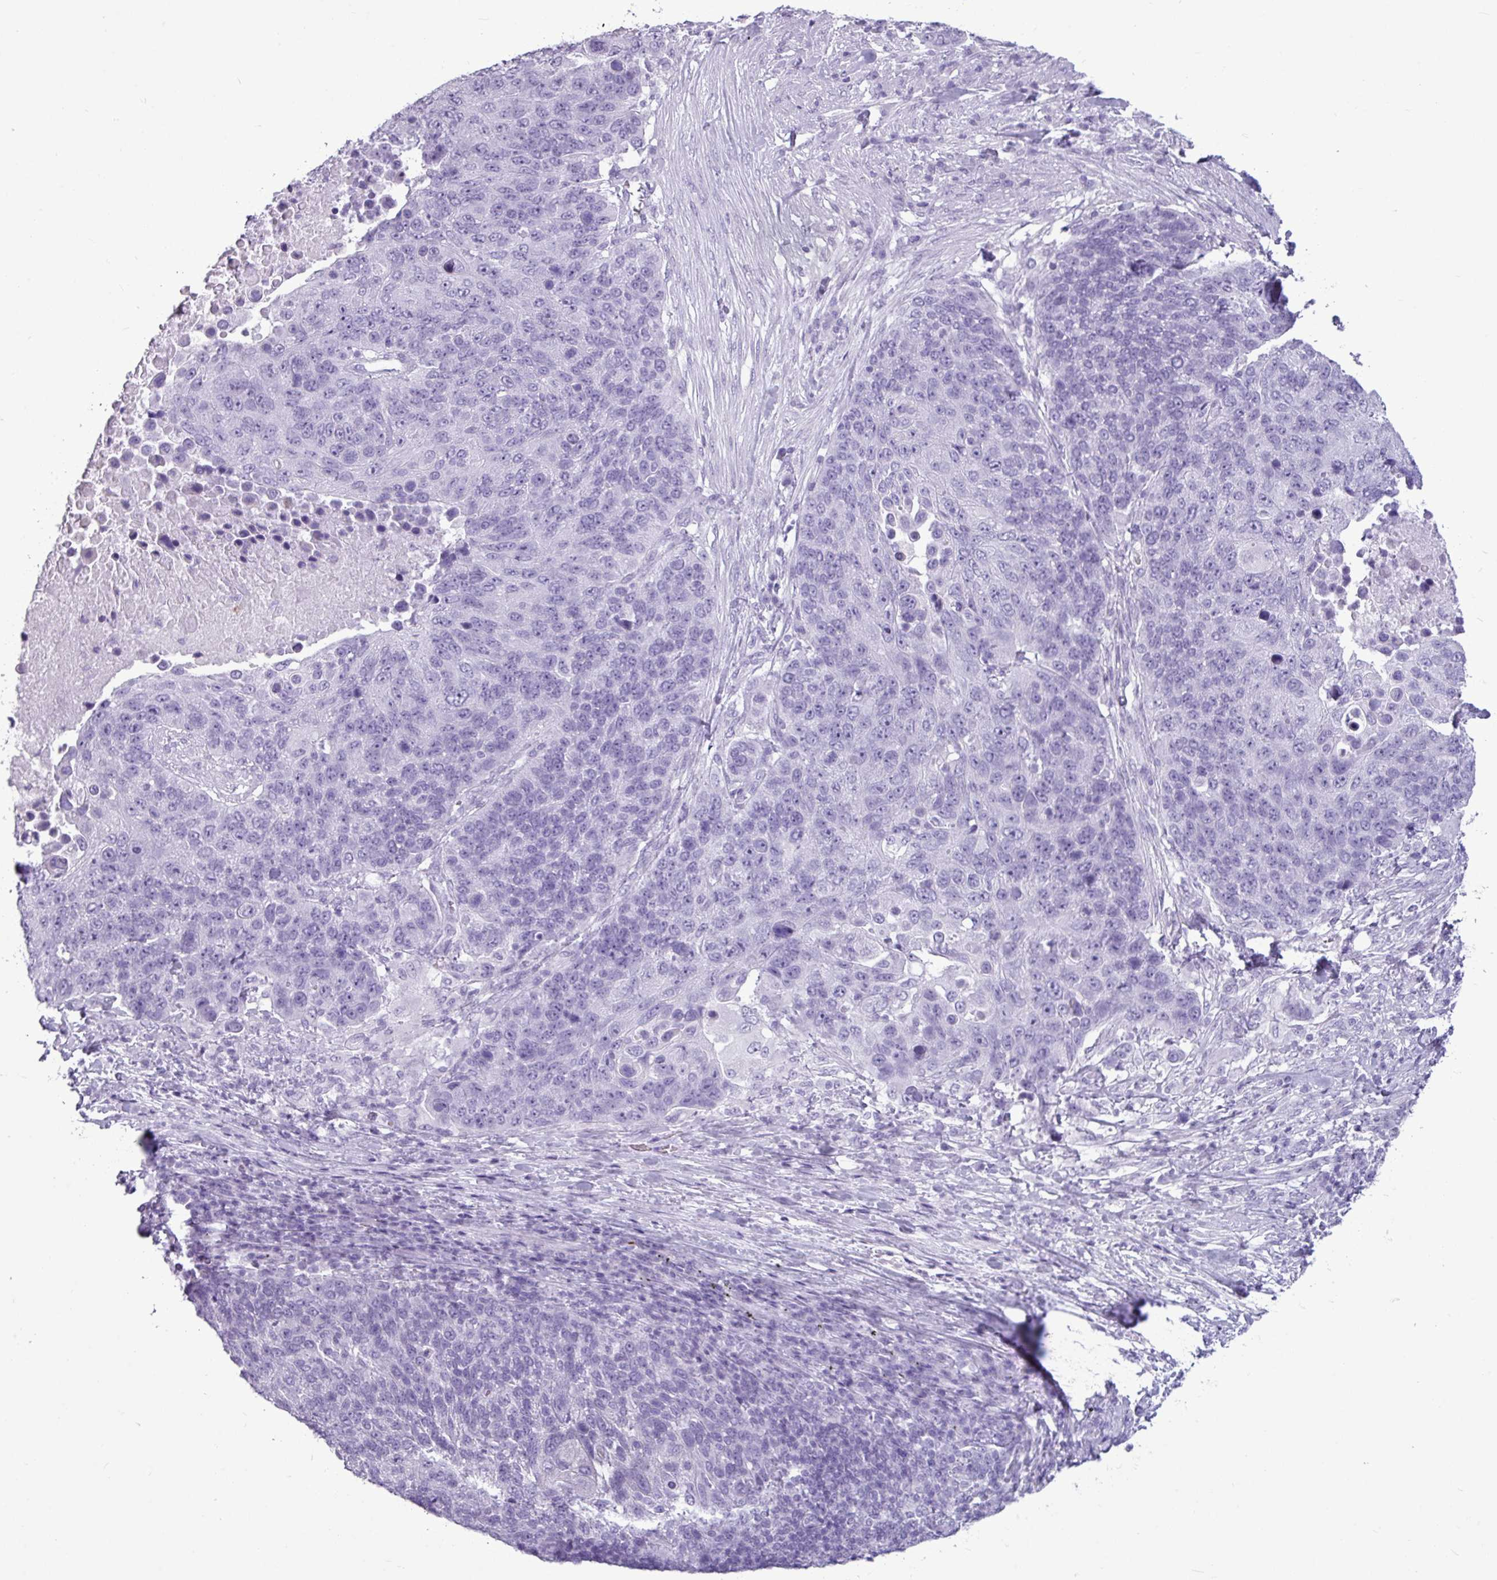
{"staining": {"intensity": "negative", "quantity": "none", "location": "none"}, "tissue": "lung cancer", "cell_type": "Tumor cells", "image_type": "cancer", "snomed": [{"axis": "morphology", "description": "Normal tissue, NOS"}, {"axis": "morphology", "description": "Squamous cell carcinoma, NOS"}, {"axis": "topography", "description": "Lymph node"}, {"axis": "topography", "description": "Lung"}], "caption": "Human lung cancer stained for a protein using IHC exhibits no positivity in tumor cells.", "gene": "AMY1B", "patient": {"sex": "male", "age": 66}}